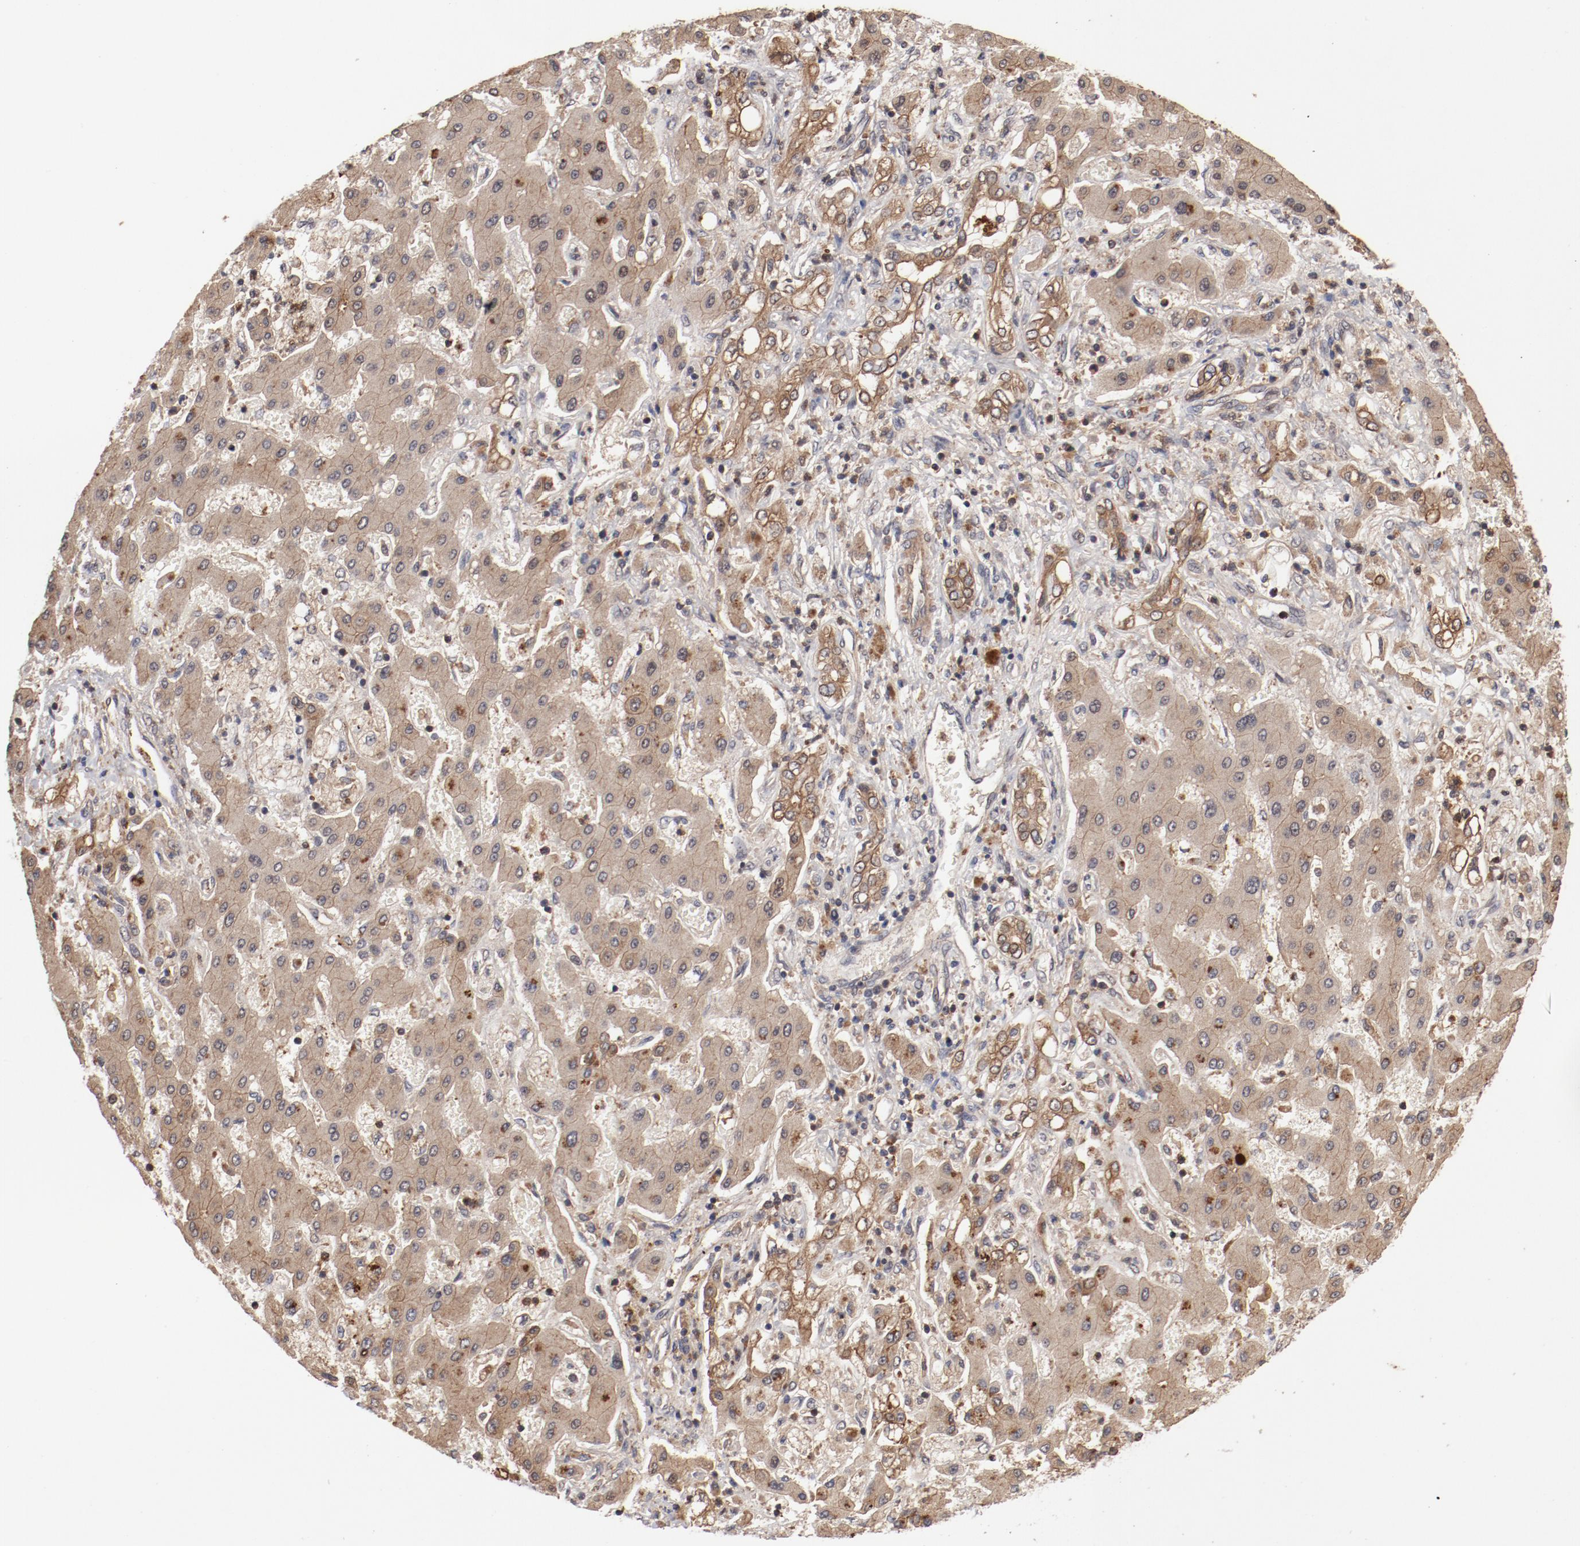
{"staining": {"intensity": "moderate", "quantity": ">75%", "location": "cytoplasmic/membranous"}, "tissue": "liver cancer", "cell_type": "Tumor cells", "image_type": "cancer", "snomed": [{"axis": "morphology", "description": "Cholangiocarcinoma"}, {"axis": "topography", "description": "Liver"}], "caption": "IHC photomicrograph of neoplastic tissue: cholangiocarcinoma (liver) stained using immunohistochemistry reveals medium levels of moderate protein expression localized specifically in the cytoplasmic/membranous of tumor cells, appearing as a cytoplasmic/membranous brown color.", "gene": "GUF1", "patient": {"sex": "male", "age": 50}}